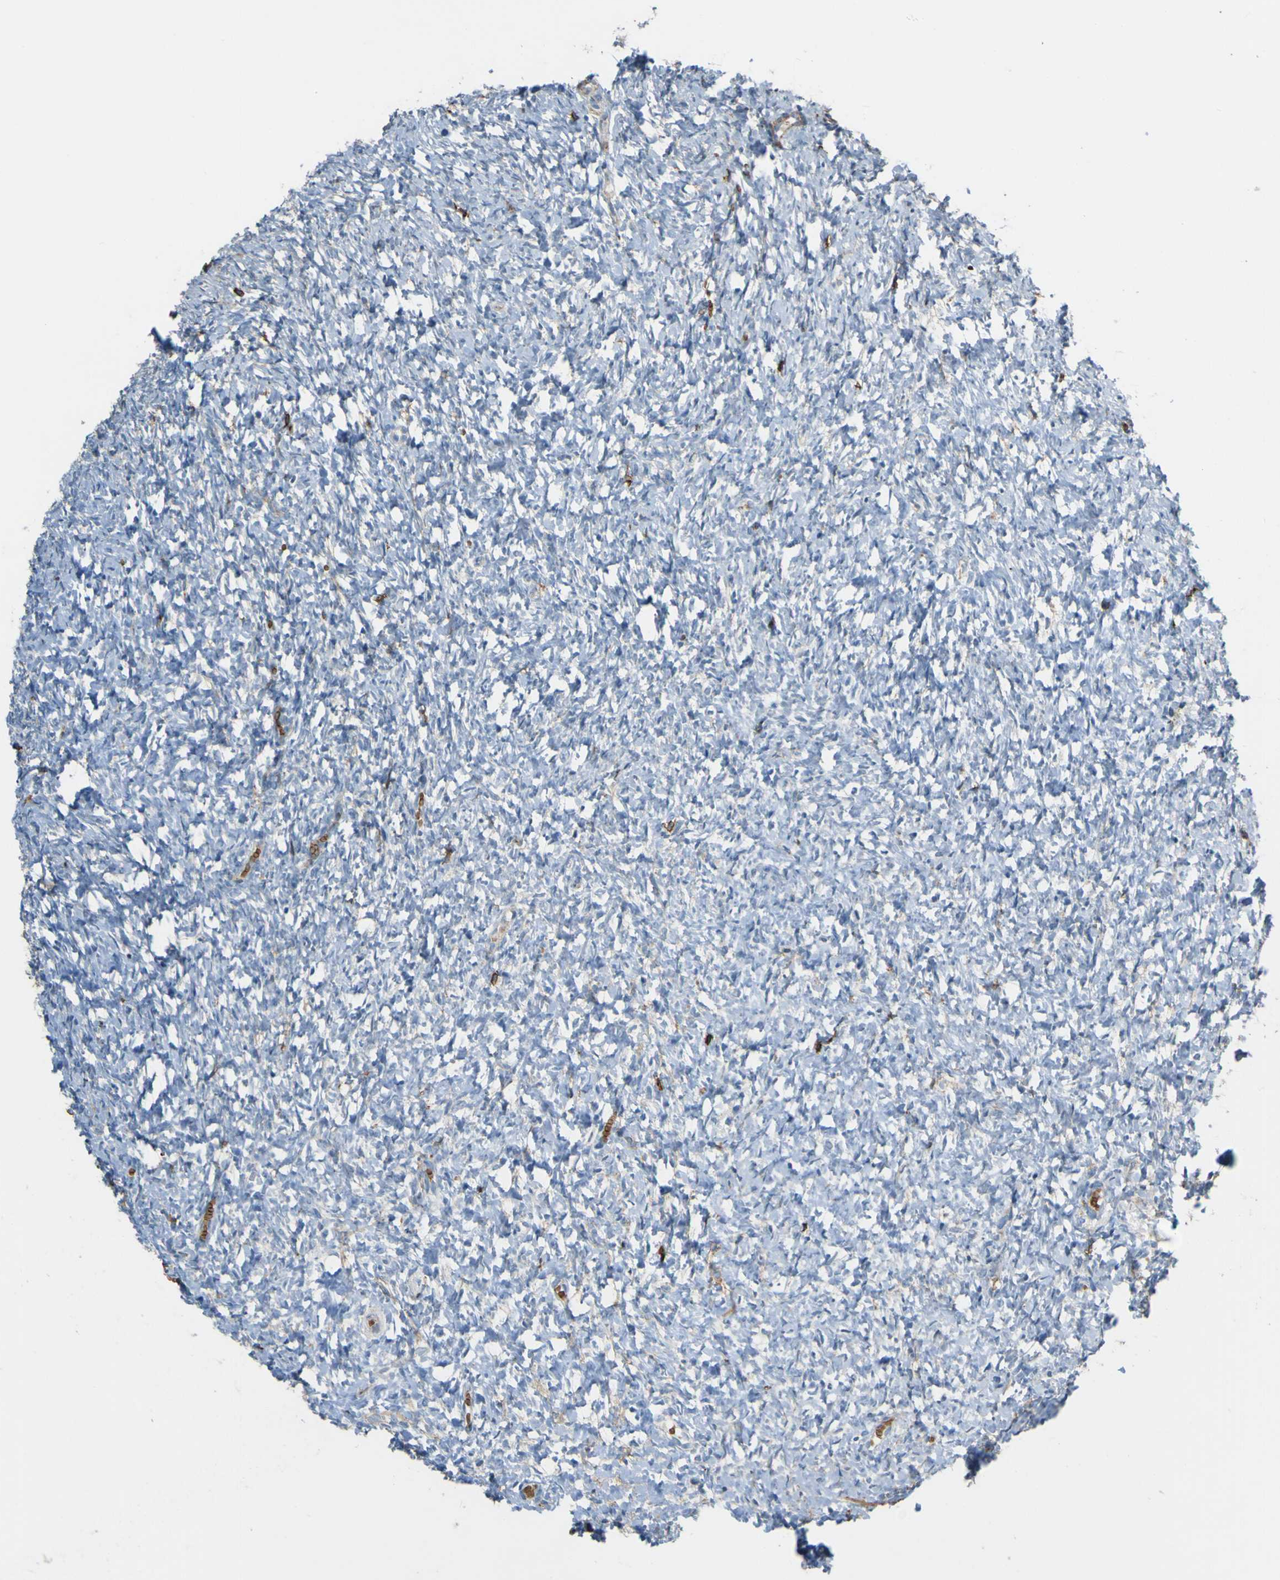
{"staining": {"intensity": "negative", "quantity": "none", "location": "none"}, "tissue": "ovary", "cell_type": "Ovarian stroma cells", "image_type": "normal", "snomed": [{"axis": "morphology", "description": "Normal tissue, NOS"}, {"axis": "topography", "description": "Ovary"}], "caption": "Immunohistochemical staining of unremarkable ovary shows no significant positivity in ovarian stroma cells. (Stains: DAB immunohistochemistry (IHC) with hematoxylin counter stain, Microscopy: brightfield microscopy at high magnification).", "gene": "PCDHB5", "patient": {"sex": "female", "age": 35}}